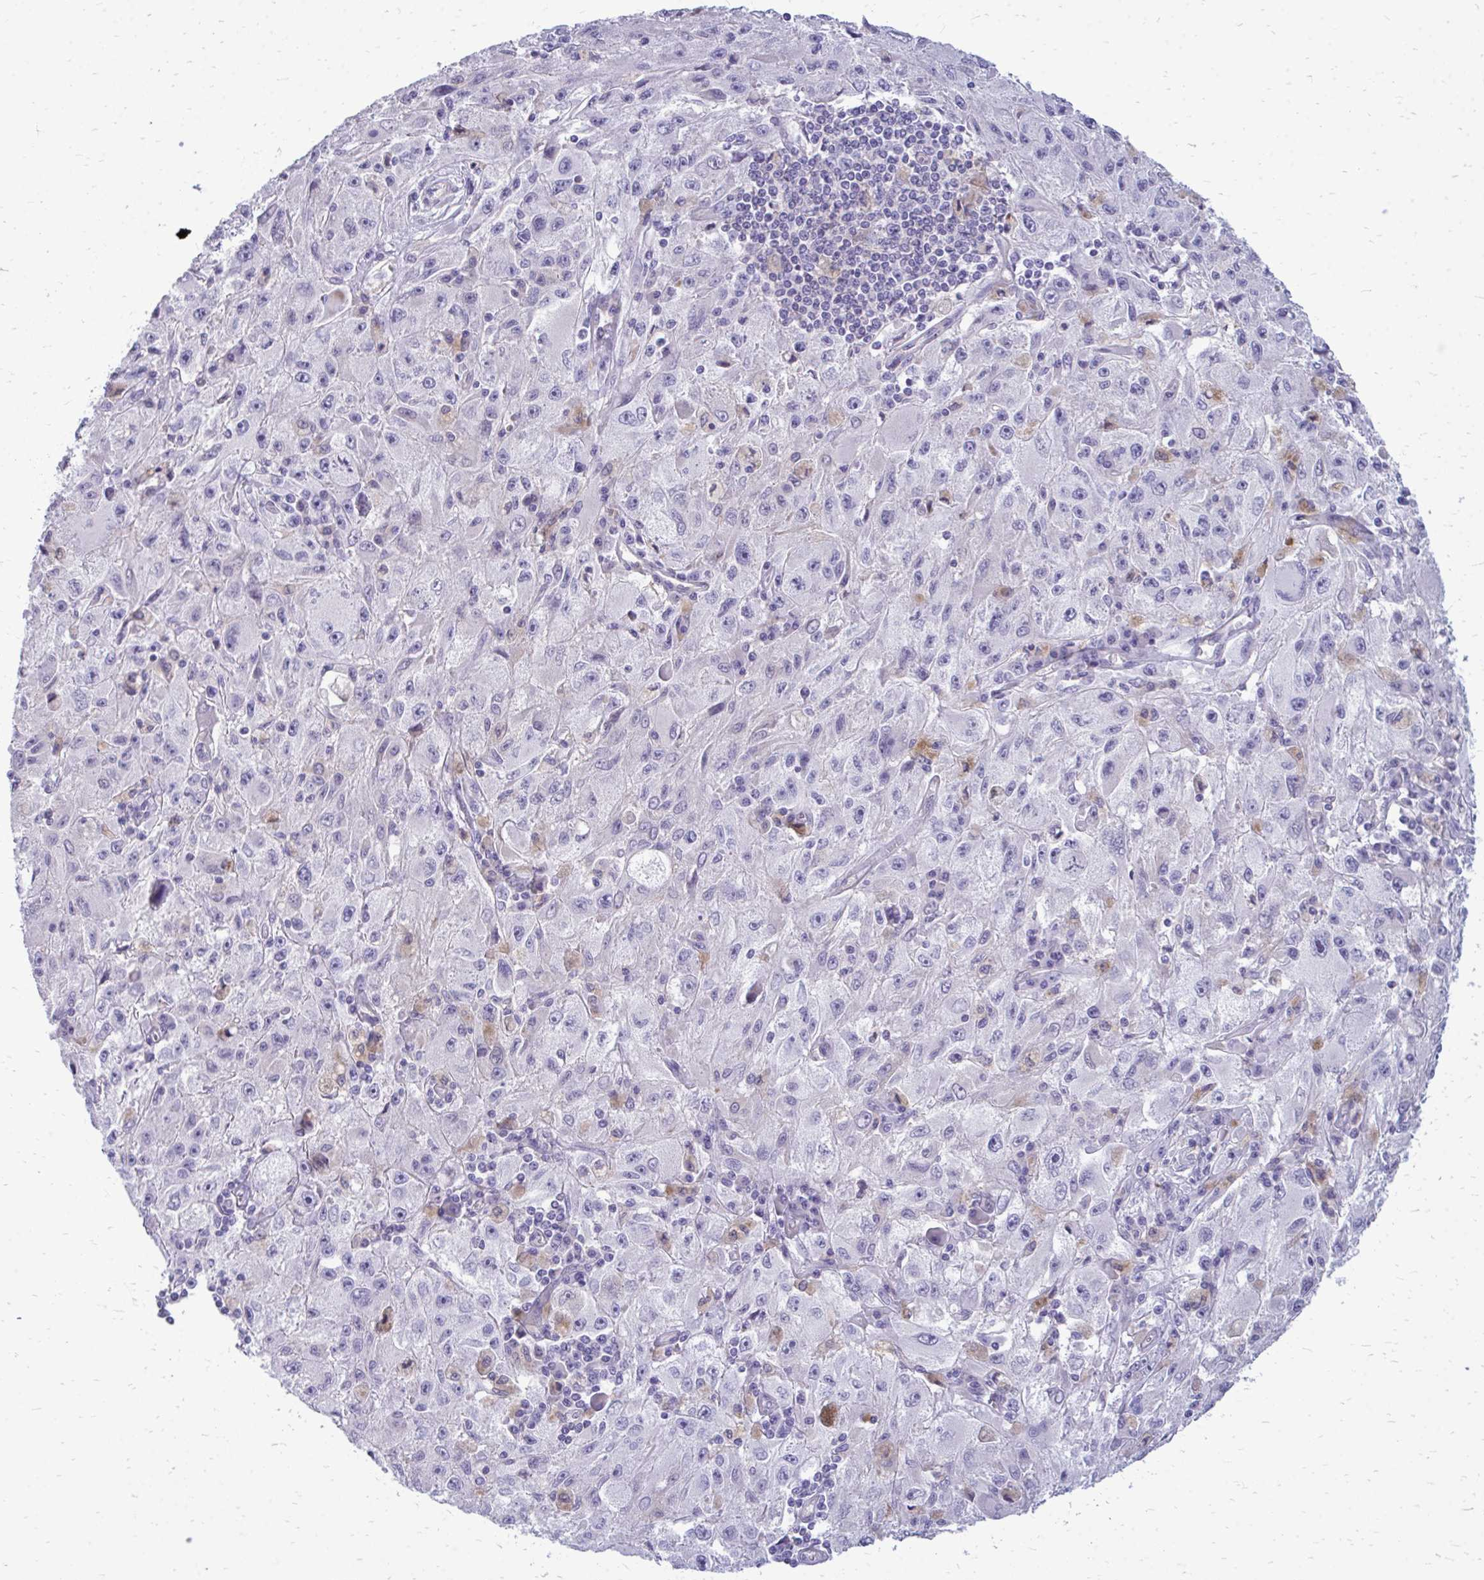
{"staining": {"intensity": "negative", "quantity": "none", "location": "none"}, "tissue": "melanoma", "cell_type": "Tumor cells", "image_type": "cancer", "snomed": [{"axis": "morphology", "description": "Malignant melanoma, Metastatic site"}, {"axis": "topography", "description": "Skin"}], "caption": "A photomicrograph of human melanoma is negative for staining in tumor cells.", "gene": "FABP3", "patient": {"sex": "male", "age": 53}}